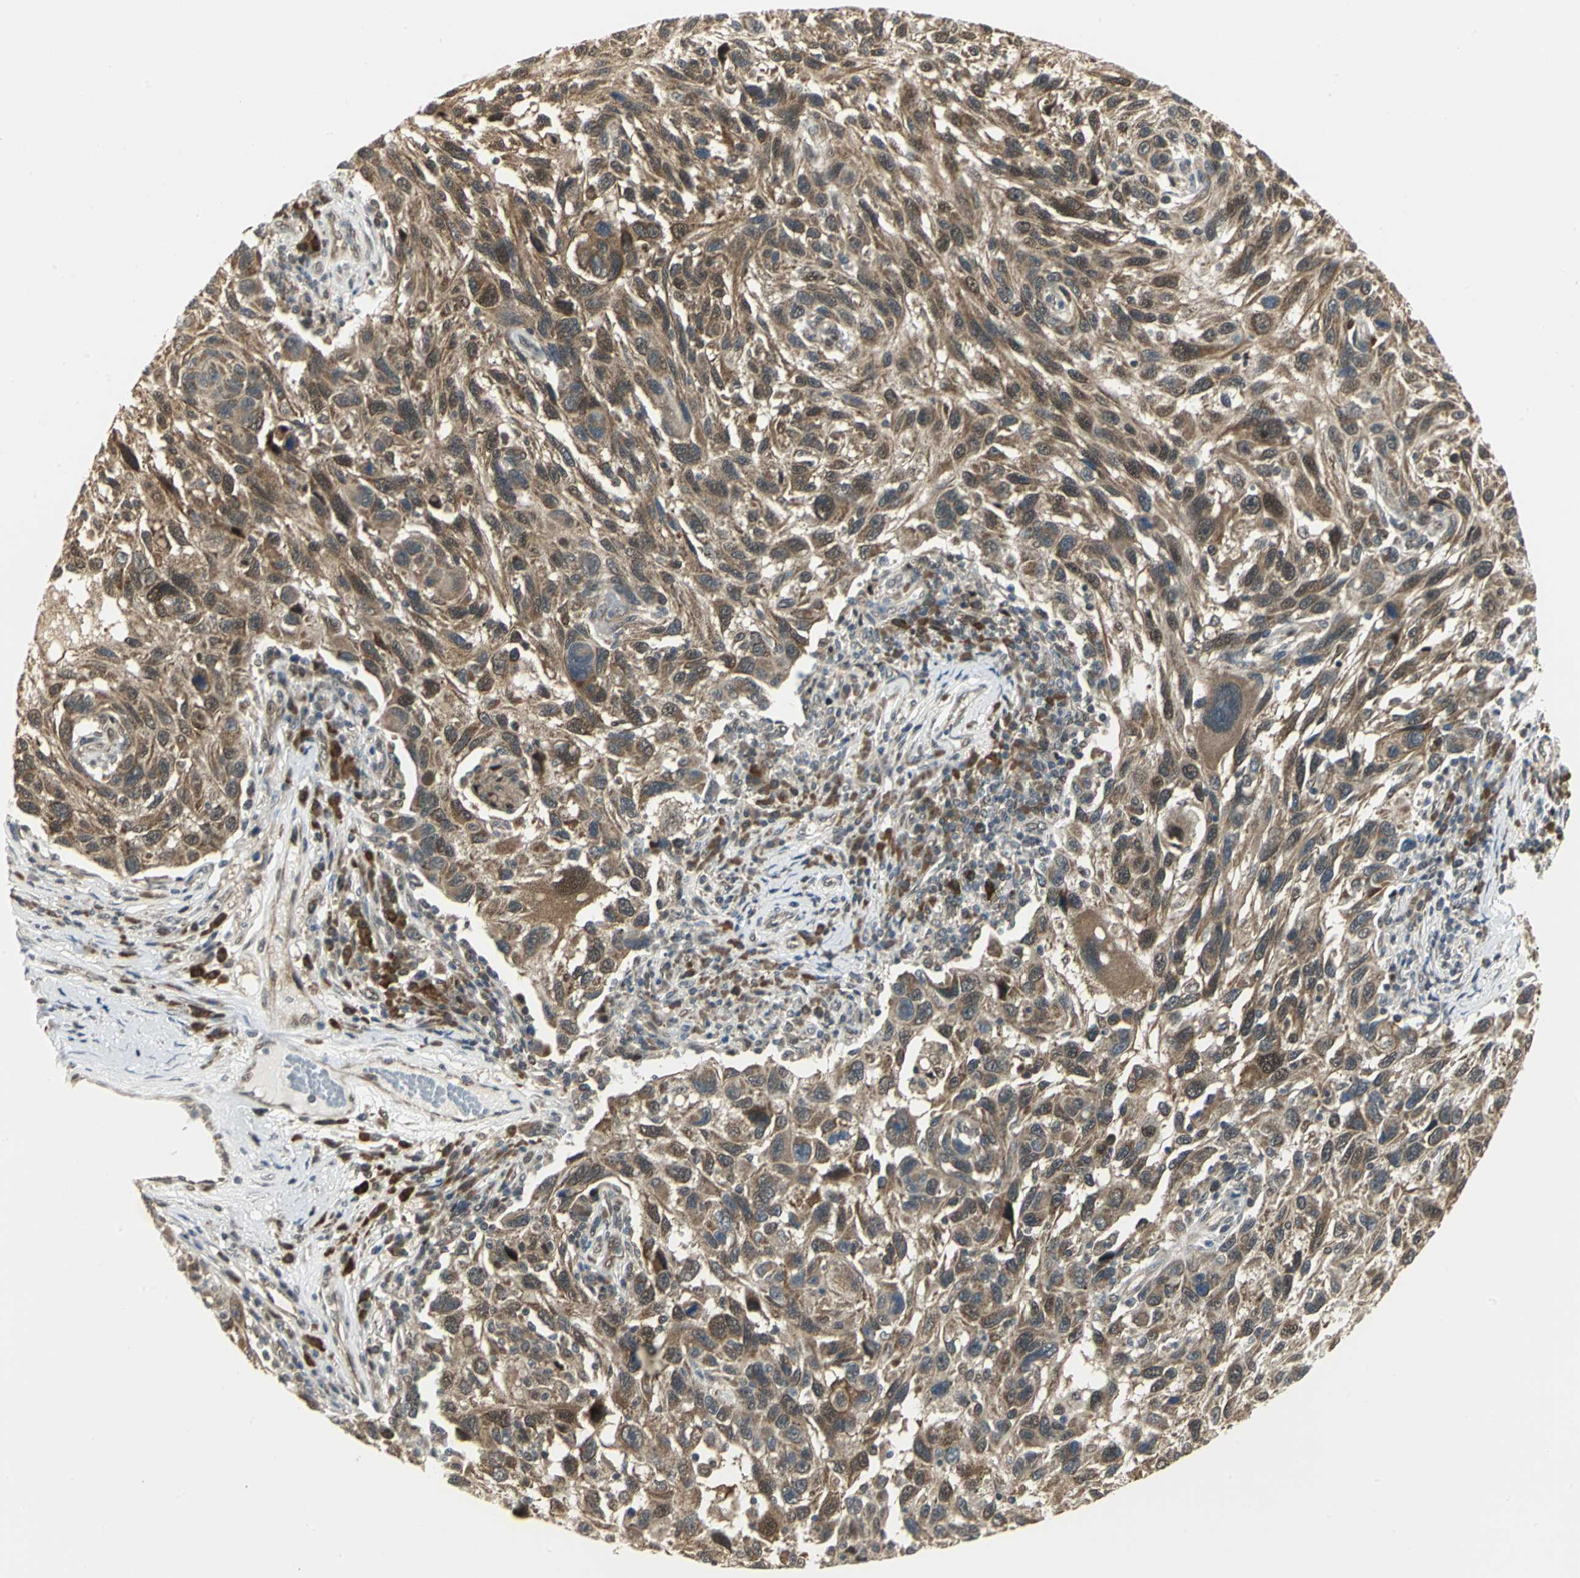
{"staining": {"intensity": "moderate", "quantity": ">75%", "location": "cytoplasmic/membranous"}, "tissue": "melanoma", "cell_type": "Tumor cells", "image_type": "cancer", "snomed": [{"axis": "morphology", "description": "Malignant melanoma, NOS"}, {"axis": "topography", "description": "Skin"}], "caption": "An image of human melanoma stained for a protein shows moderate cytoplasmic/membranous brown staining in tumor cells.", "gene": "PSMC4", "patient": {"sex": "male", "age": 53}}